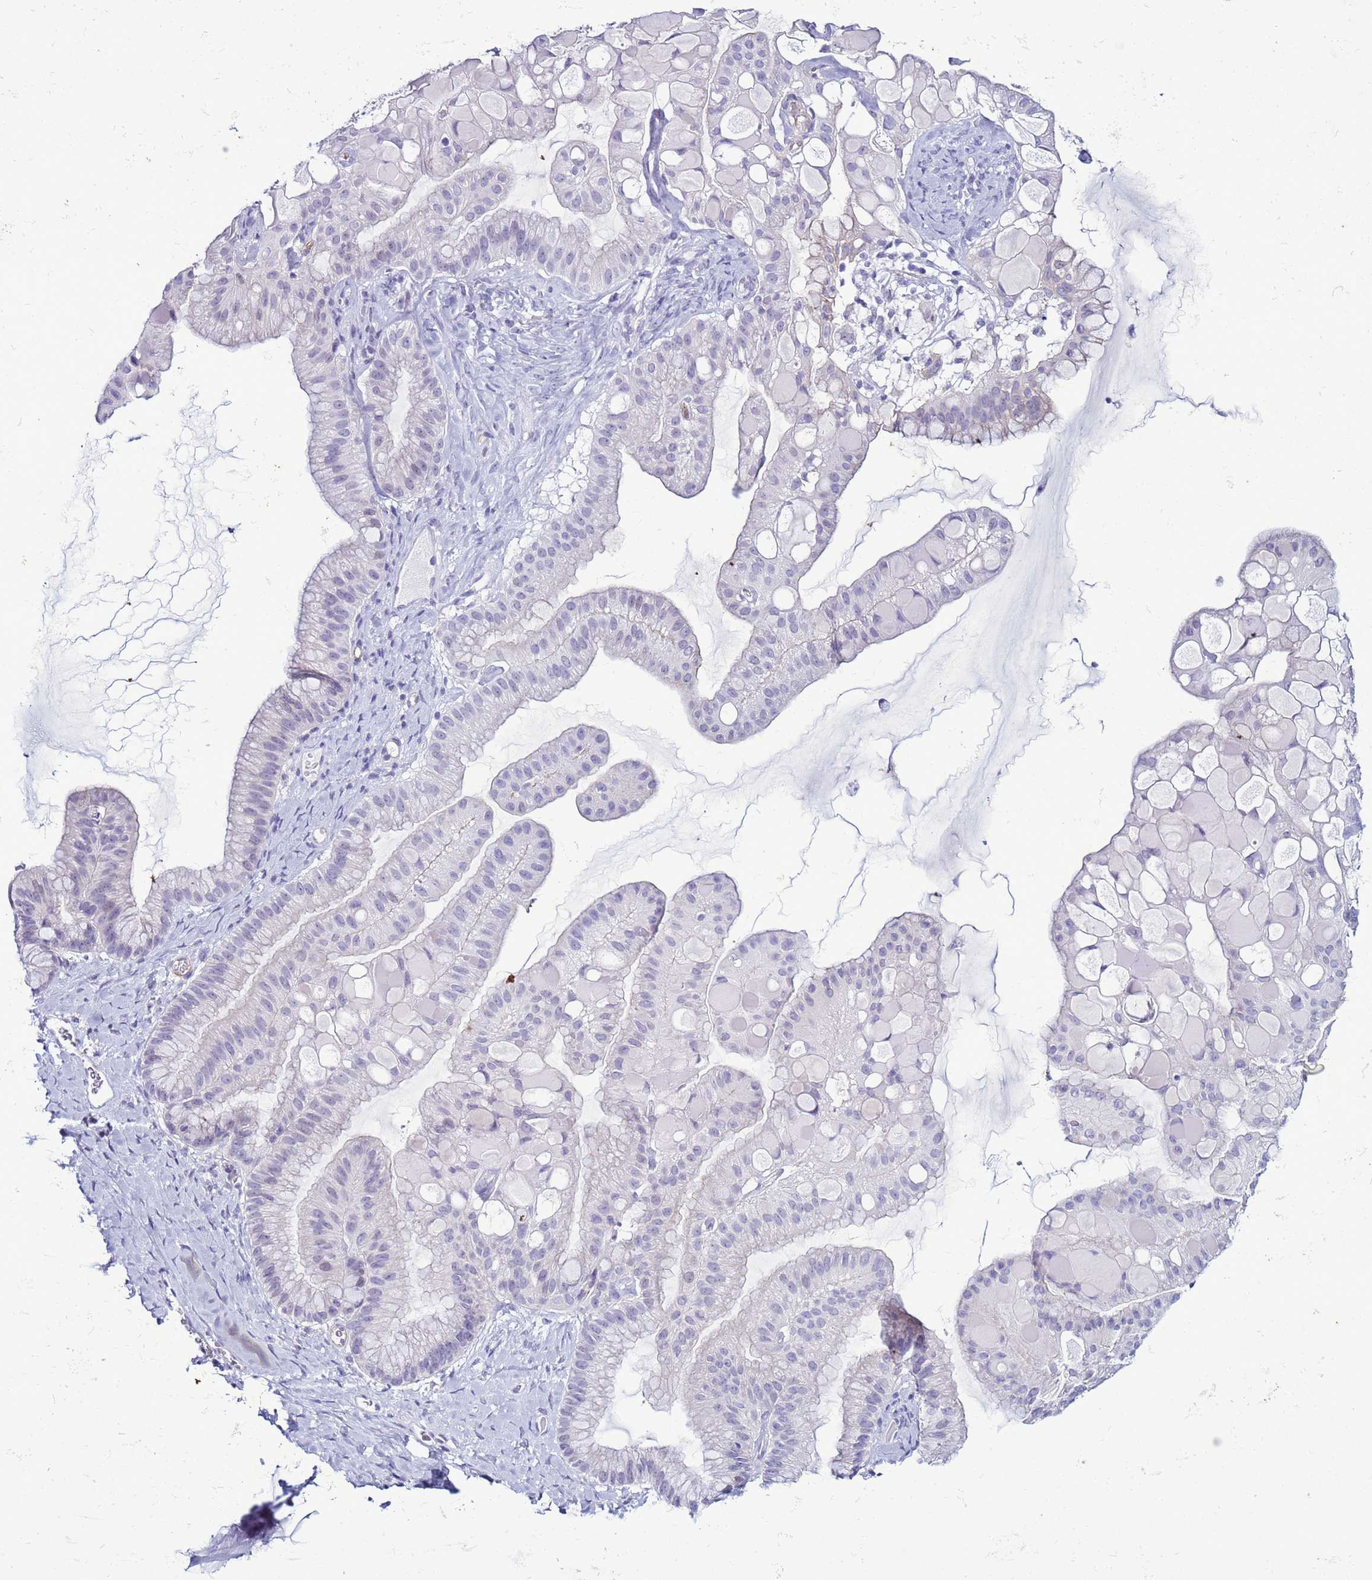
{"staining": {"intensity": "negative", "quantity": "none", "location": "none"}, "tissue": "ovarian cancer", "cell_type": "Tumor cells", "image_type": "cancer", "snomed": [{"axis": "morphology", "description": "Cystadenocarcinoma, mucinous, NOS"}, {"axis": "topography", "description": "Ovary"}], "caption": "IHC photomicrograph of ovarian mucinous cystadenocarcinoma stained for a protein (brown), which exhibits no positivity in tumor cells.", "gene": "LRRC10B", "patient": {"sex": "female", "age": 61}}